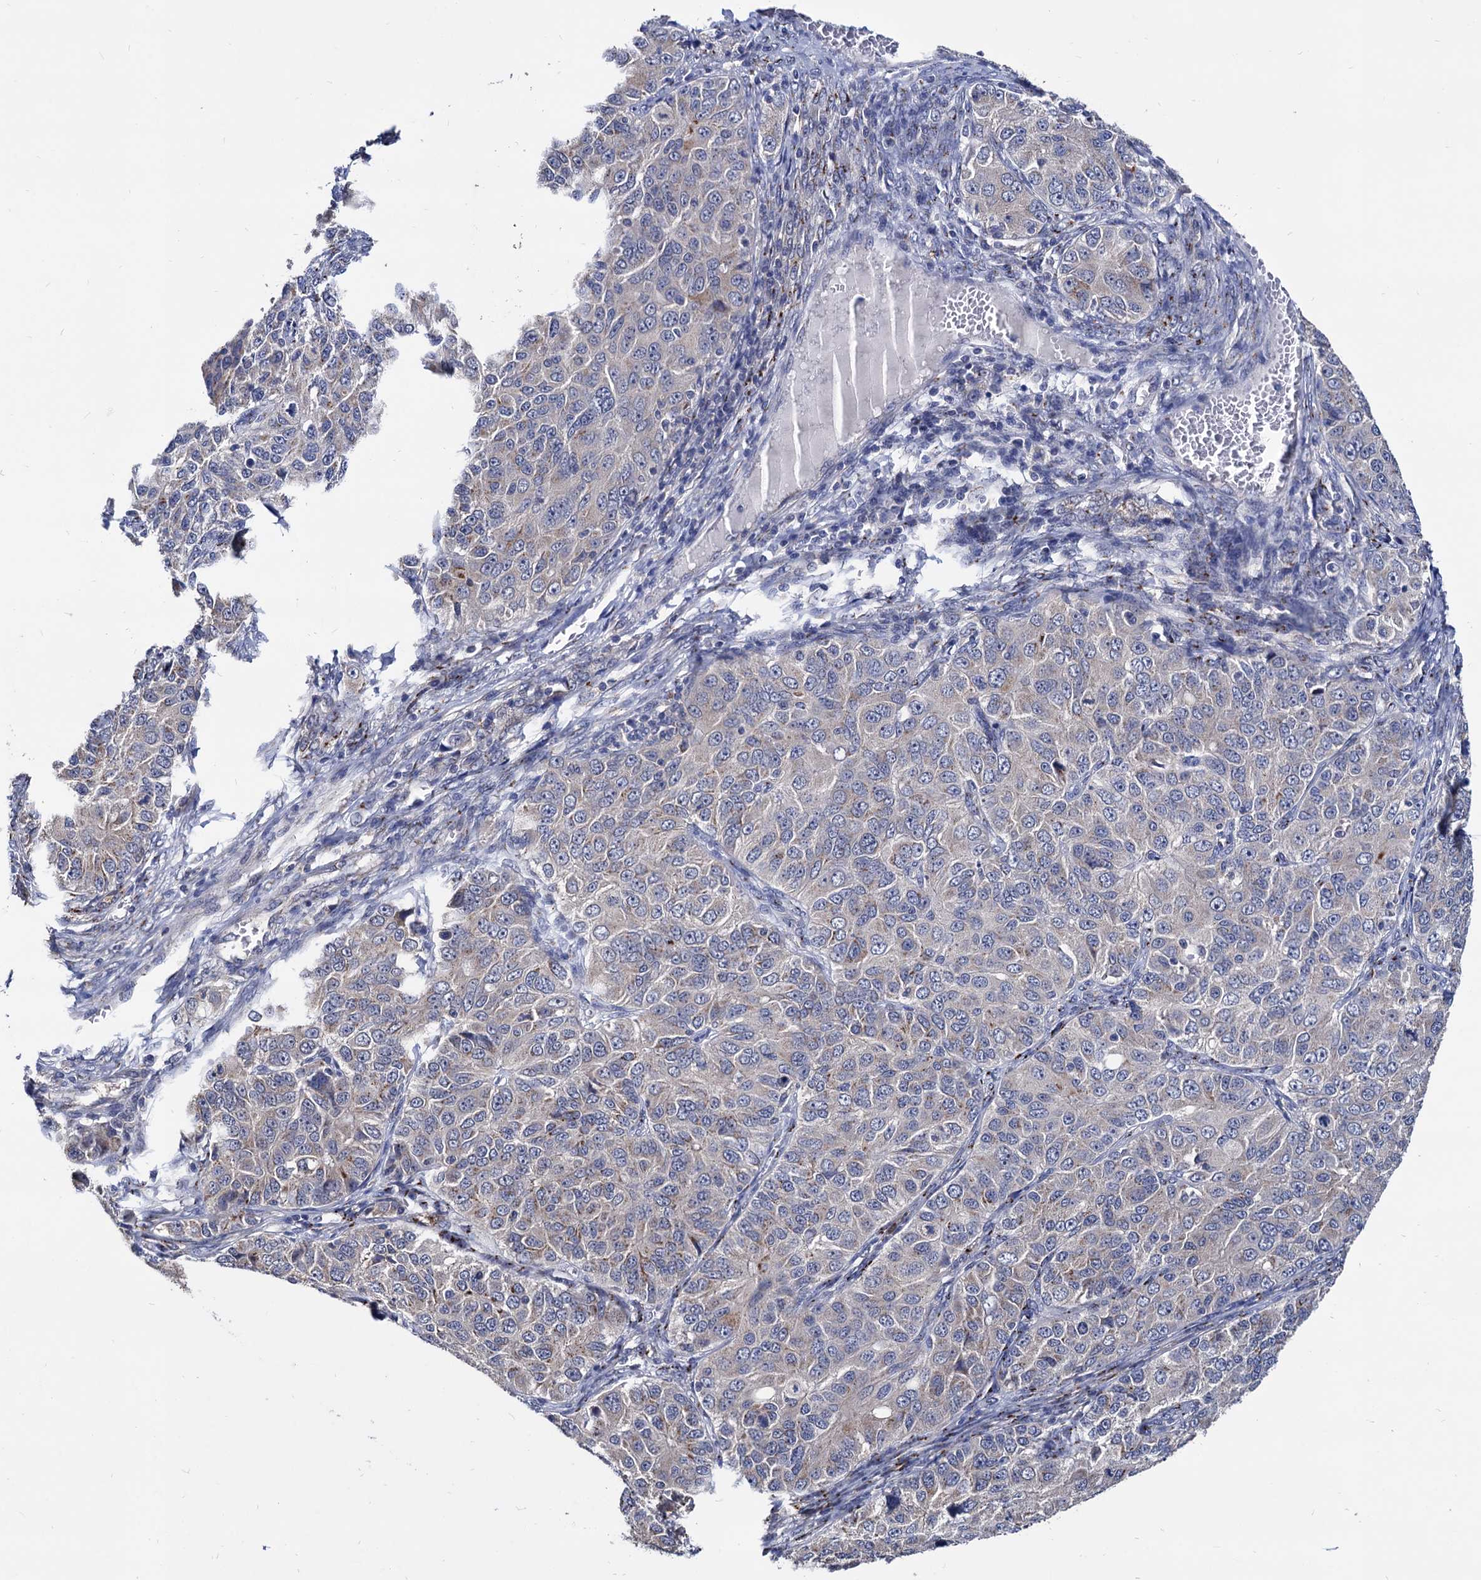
{"staining": {"intensity": "weak", "quantity": "<25%", "location": "cytoplasmic/membranous"}, "tissue": "ovarian cancer", "cell_type": "Tumor cells", "image_type": "cancer", "snomed": [{"axis": "morphology", "description": "Carcinoma, endometroid"}, {"axis": "topography", "description": "Ovary"}], "caption": "IHC of human endometroid carcinoma (ovarian) reveals no expression in tumor cells.", "gene": "ESD", "patient": {"sex": "female", "age": 51}}